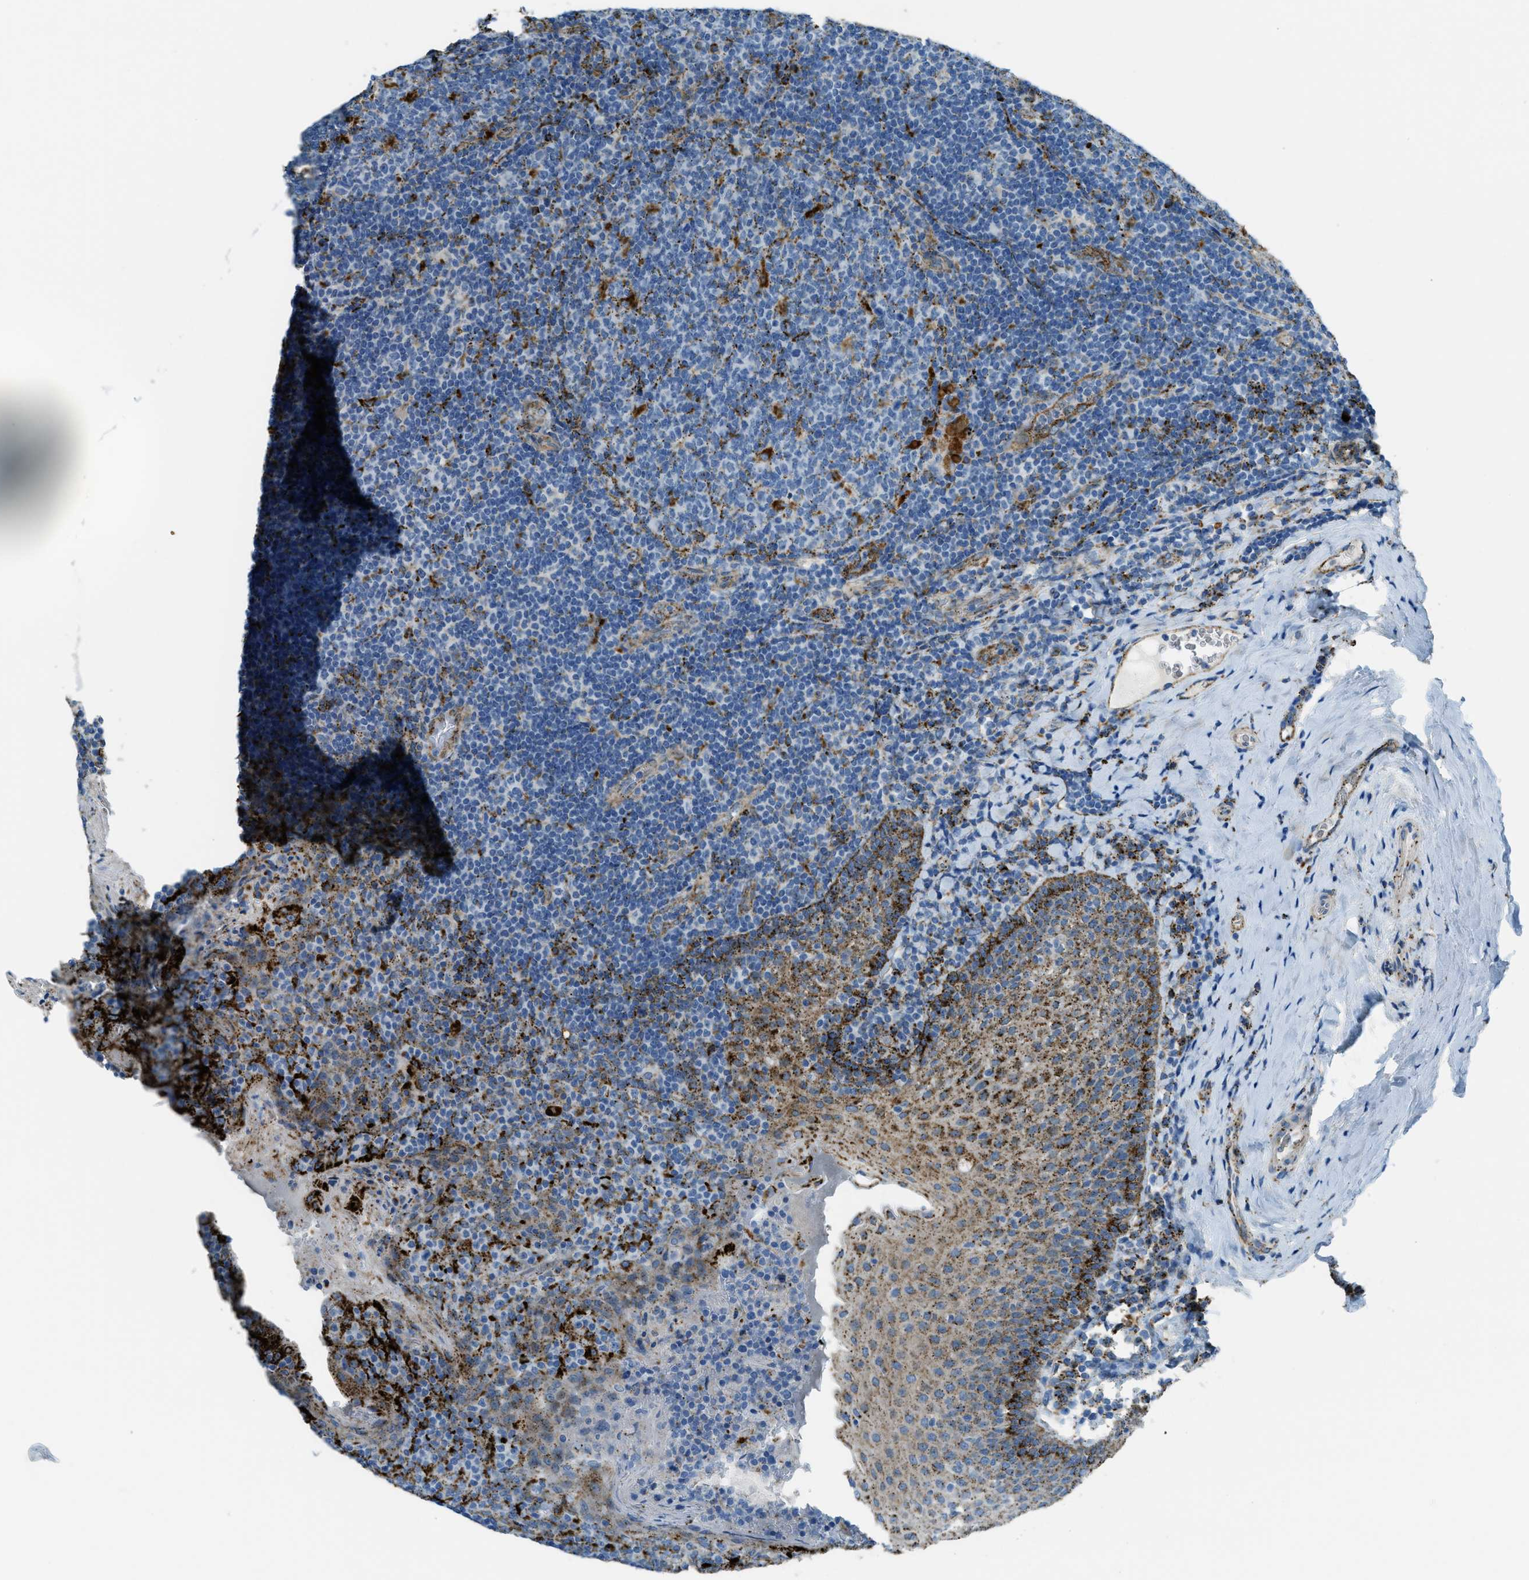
{"staining": {"intensity": "strong", "quantity": "<25%", "location": "cytoplasmic/membranous"}, "tissue": "tonsil", "cell_type": "Germinal center cells", "image_type": "normal", "snomed": [{"axis": "morphology", "description": "Normal tissue, NOS"}, {"axis": "topography", "description": "Tonsil"}], "caption": "Tonsil stained with immunohistochemistry (IHC) demonstrates strong cytoplasmic/membranous positivity in approximately <25% of germinal center cells. (Brightfield microscopy of DAB IHC at high magnification).", "gene": "SCARB2", "patient": {"sex": "male", "age": 17}}